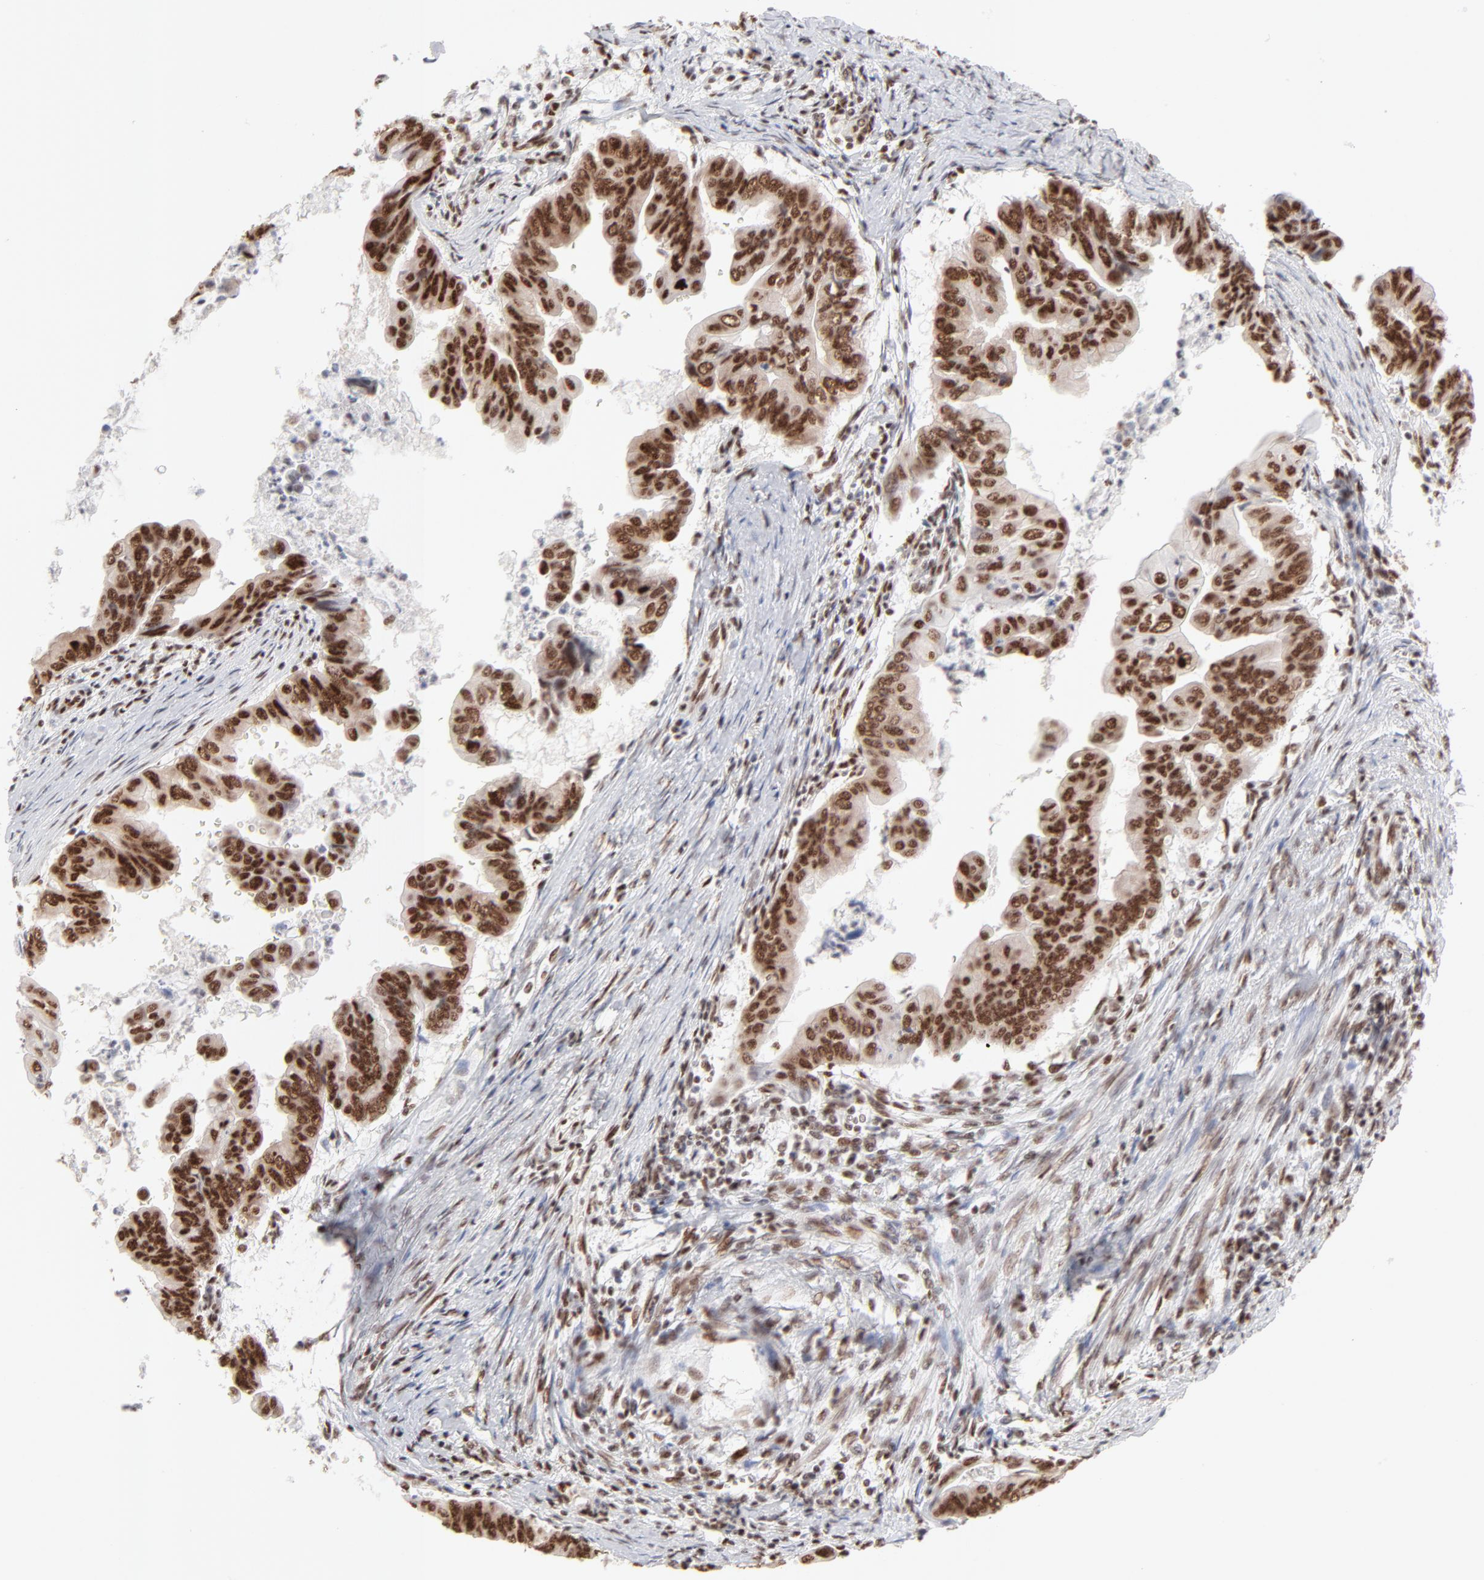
{"staining": {"intensity": "strong", "quantity": ">75%", "location": "nuclear"}, "tissue": "stomach cancer", "cell_type": "Tumor cells", "image_type": "cancer", "snomed": [{"axis": "morphology", "description": "Adenocarcinoma, NOS"}, {"axis": "topography", "description": "Stomach, upper"}], "caption": "Stomach cancer (adenocarcinoma) tissue shows strong nuclear staining in approximately >75% of tumor cells, visualized by immunohistochemistry.", "gene": "TARDBP", "patient": {"sex": "male", "age": 80}}